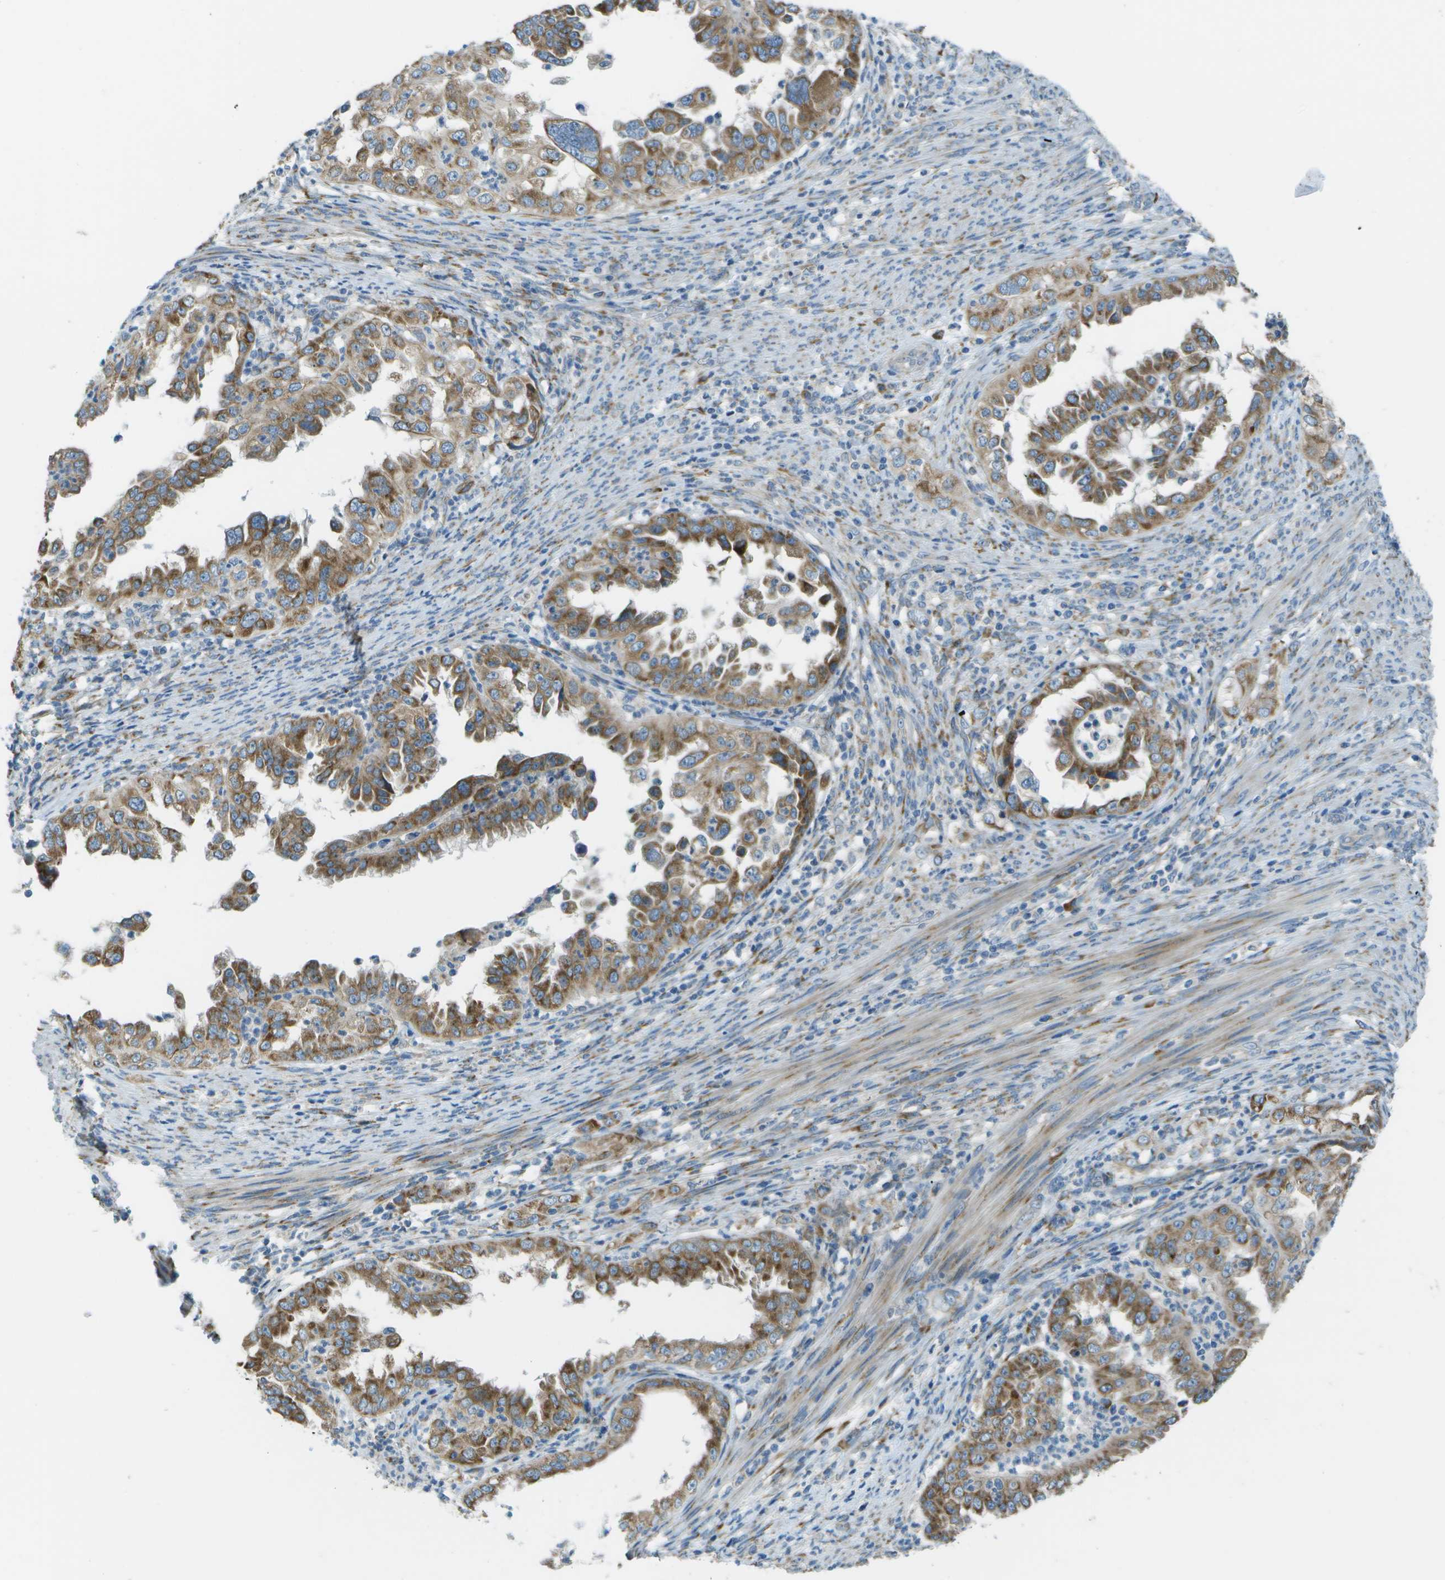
{"staining": {"intensity": "moderate", "quantity": ">75%", "location": "cytoplasmic/membranous"}, "tissue": "endometrial cancer", "cell_type": "Tumor cells", "image_type": "cancer", "snomed": [{"axis": "morphology", "description": "Adenocarcinoma, NOS"}, {"axis": "topography", "description": "Endometrium"}], "caption": "A micrograph showing moderate cytoplasmic/membranous staining in about >75% of tumor cells in endometrial cancer (adenocarcinoma), as visualized by brown immunohistochemical staining.", "gene": "KCTD3", "patient": {"sex": "female", "age": 85}}